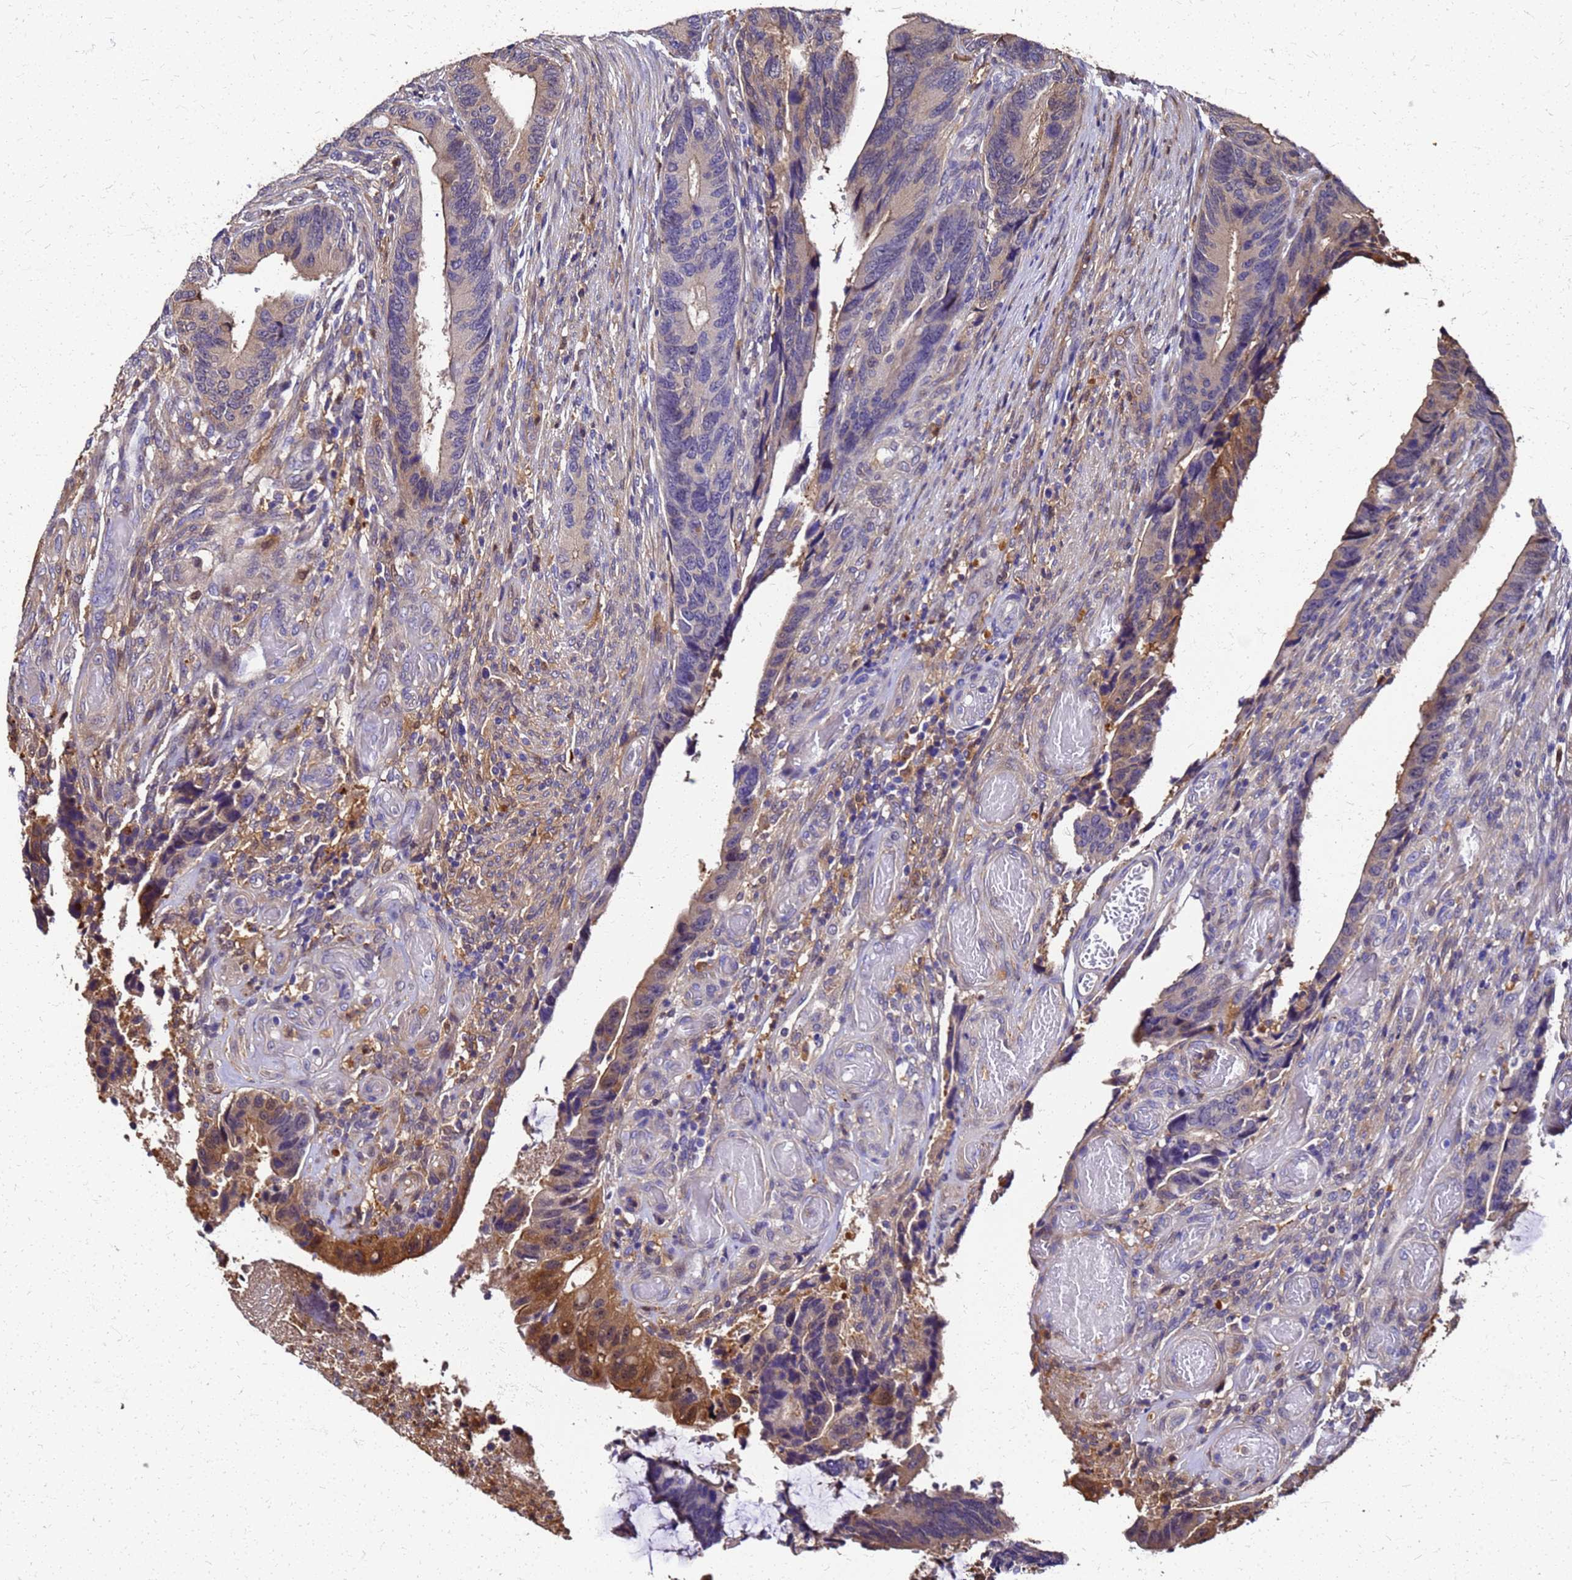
{"staining": {"intensity": "moderate", "quantity": "<25%", "location": "cytoplasmic/membranous,nuclear"}, "tissue": "colorectal cancer", "cell_type": "Tumor cells", "image_type": "cancer", "snomed": [{"axis": "morphology", "description": "Adenocarcinoma, NOS"}, {"axis": "topography", "description": "Colon"}], "caption": "Human colorectal cancer stained with a protein marker exhibits moderate staining in tumor cells.", "gene": "S100A11", "patient": {"sex": "male", "age": 87}}